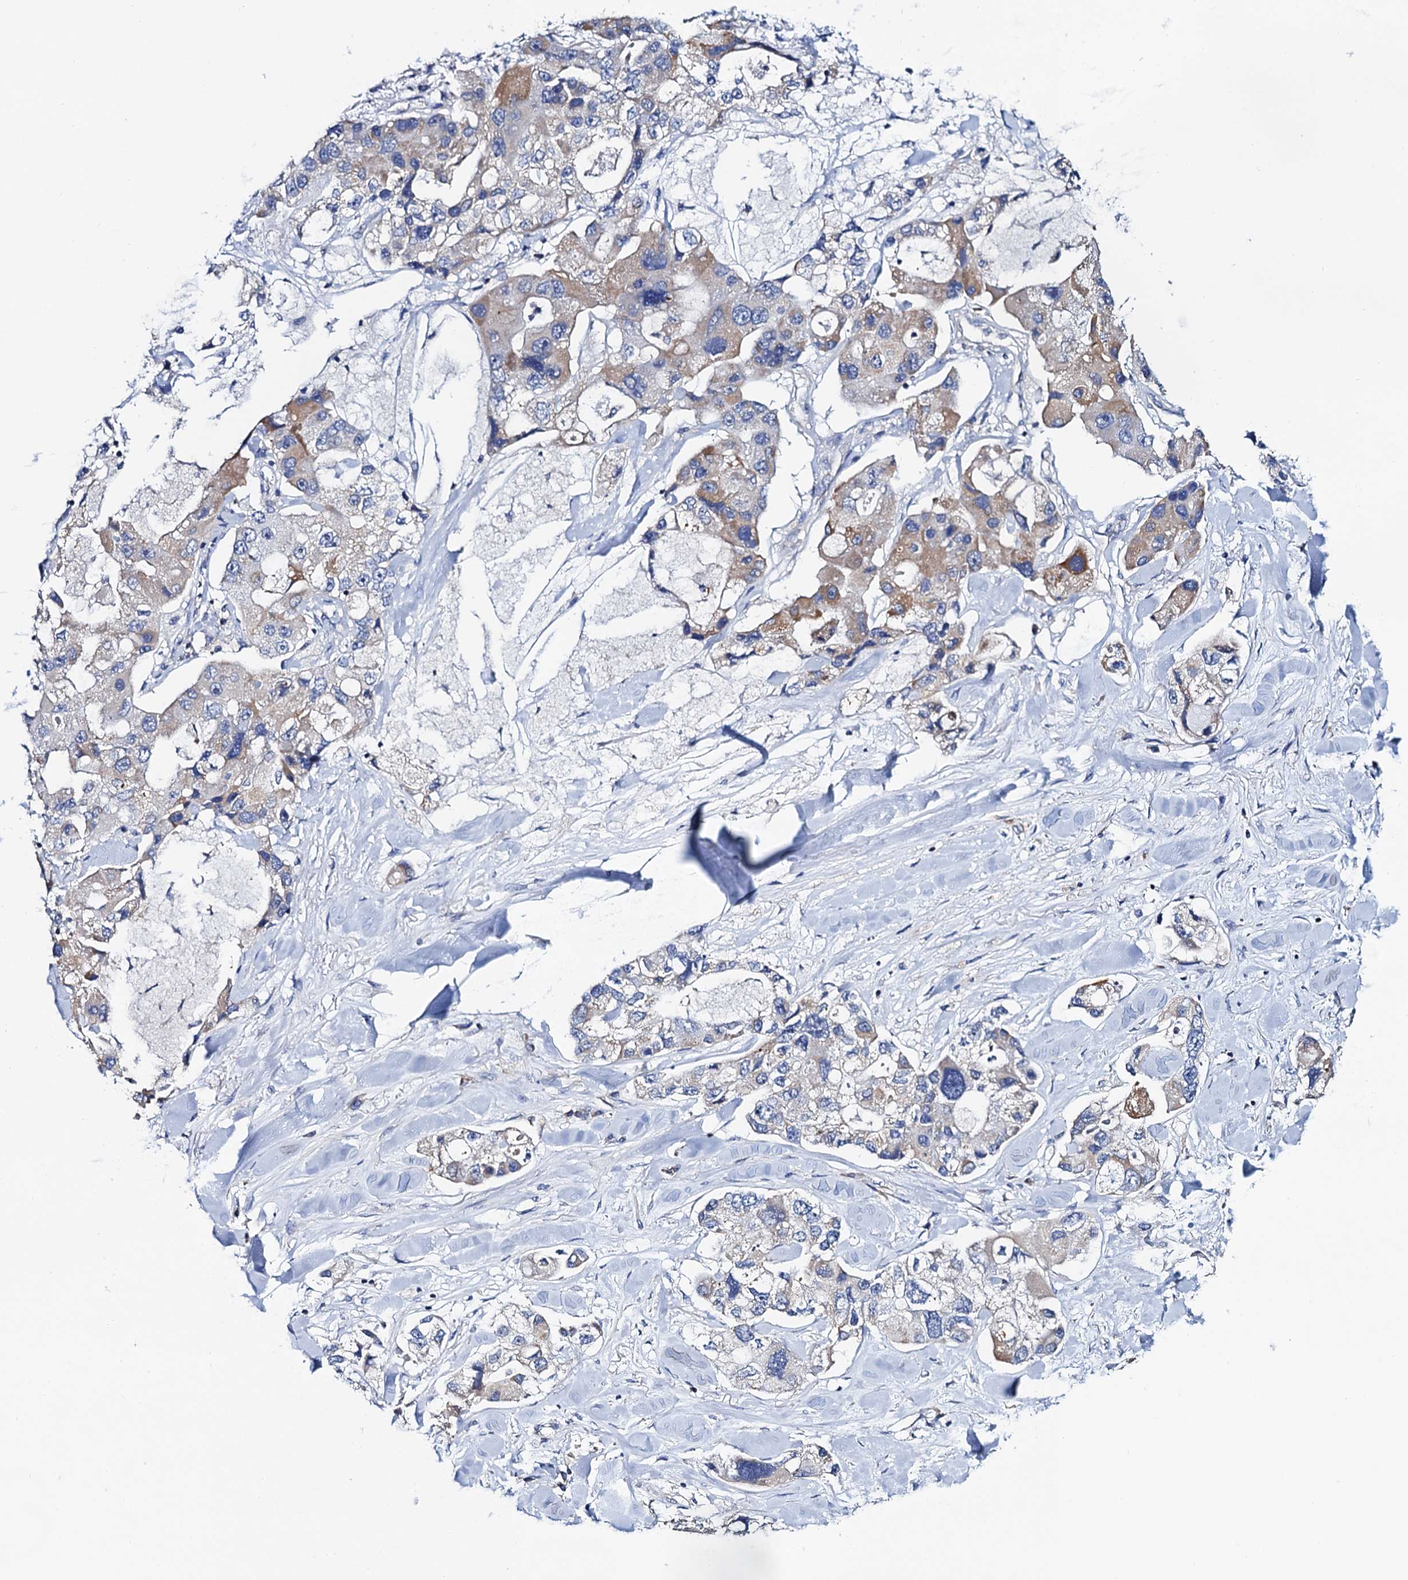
{"staining": {"intensity": "weak", "quantity": "25%-75%", "location": "cytoplasmic/membranous"}, "tissue": "lung cancer", "cell_type": "Tumor cells", "image_type": "cancer", "snomed": [{"axis": "morphology", "description": "Adenocarcinoma, NOS"}, {"axis": "topography", "description": "Lung"}], "caption": "The immunohistochemical stain highlights weak cytoplasmic/membranous expression in tumor cells of lung cancer (adenocarcinoma) tissue. (DAB IHC, brown staining for protein, blue staining for nuclei).", "gene": "MRPL48", "patient": {"sex": "female", "age": 54}}